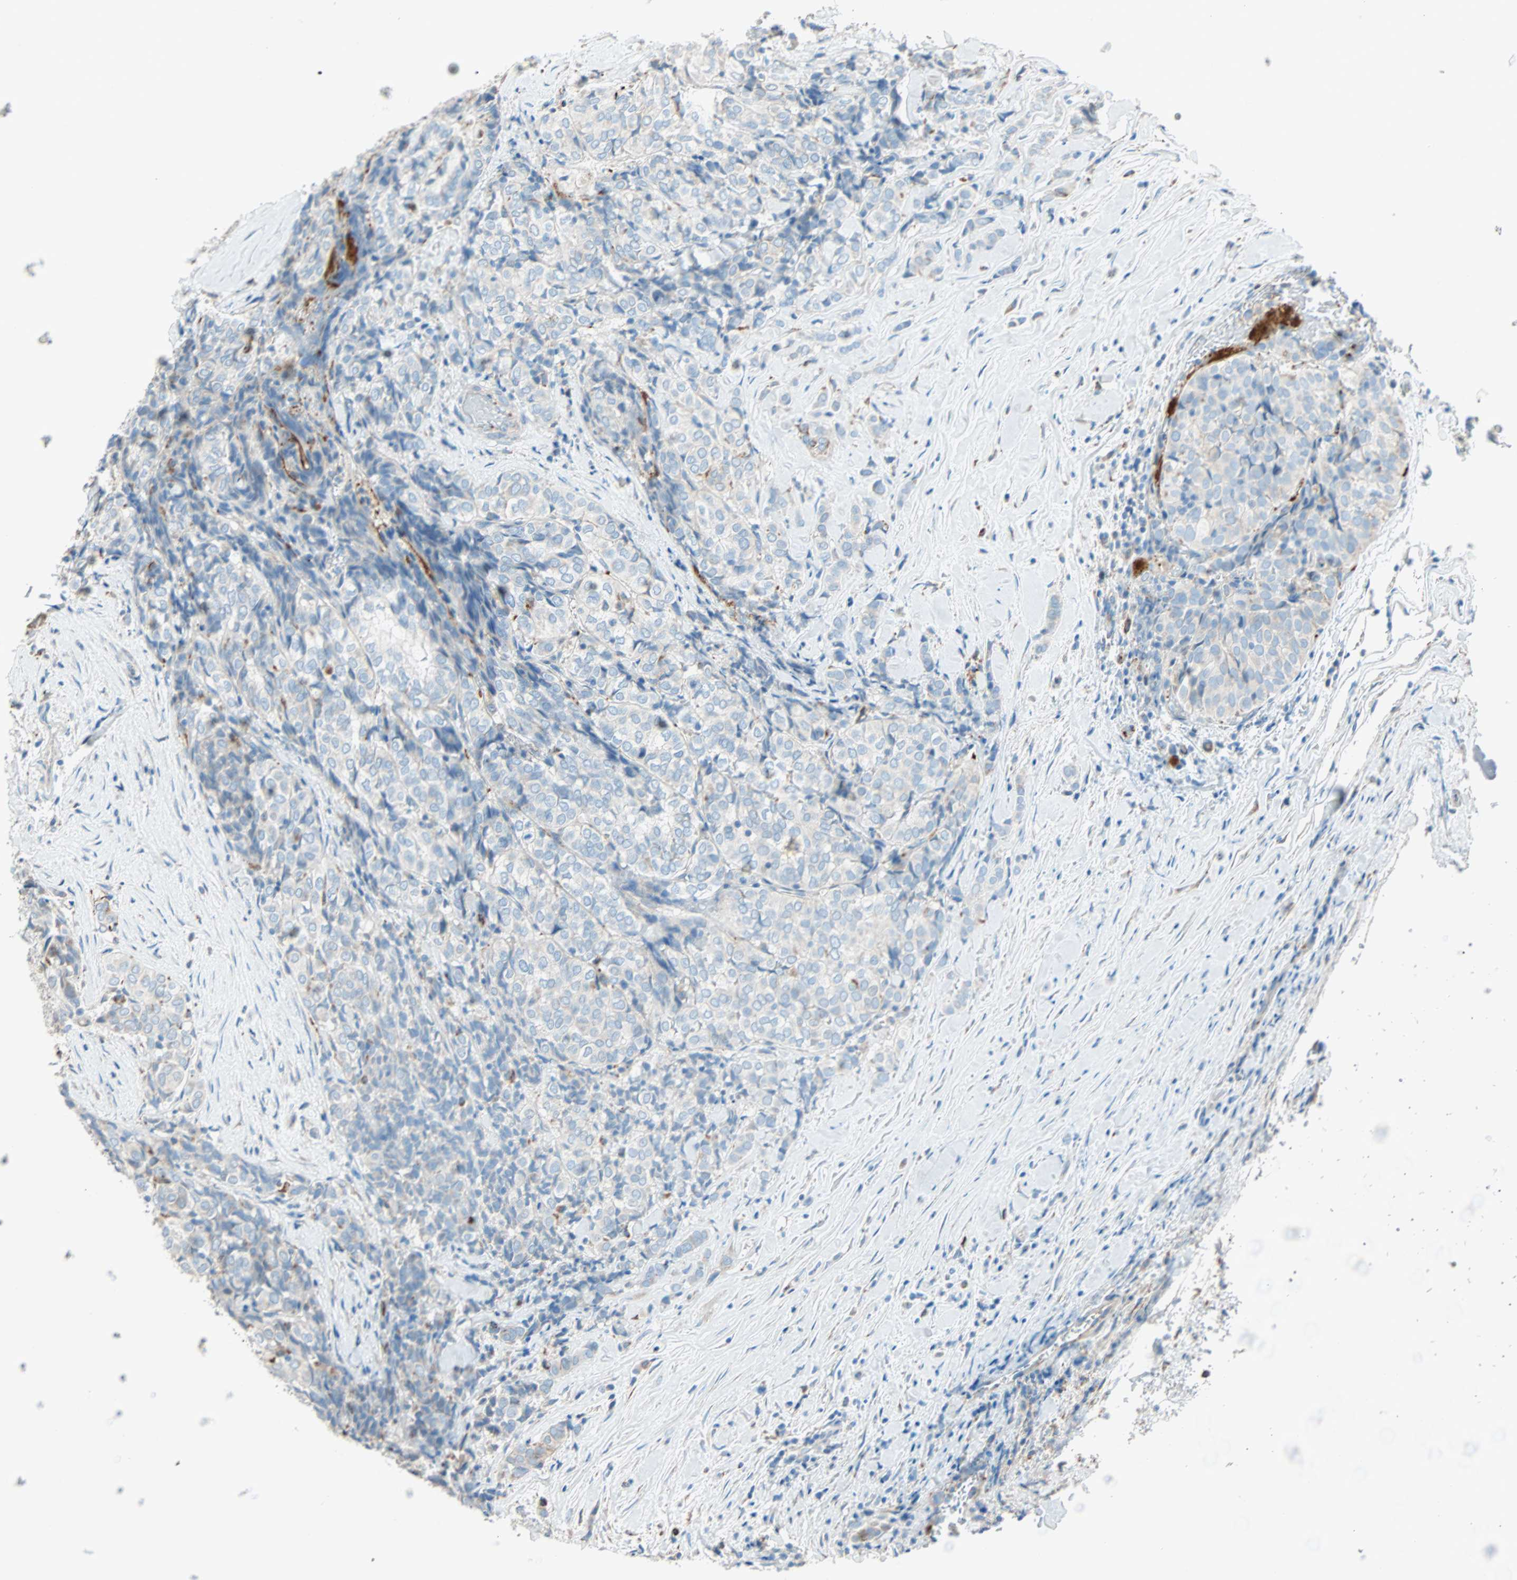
{"staining": {"intensity": "weak", "quantity": ">75%", "location": "cytoplasmic/membranous"}, "tissue": "thyroid cancer", "cell_type": "Tumor cells", "image_type": "cancer", "snomed": [{"axis": "morphology", "description": "Normal tissue, NOS"}, {"axis": "morphology", "description": "Papillary adenocarcinoma, NOS"}, {"axis": "topography", "description": "Thyroid gland"}], "caption": "Immunohistochemical staining of human papillary adenocarcinoma (thyroid) shows low levels of weak cytoplasmic/membranous protein staining in approximately >75% of tumor cells. (DAB (3,3'-diaminobenzidine) IHC with brightfield microscopy, high magnification).", "gene": "LY6G6F", "patient": {"sex": "female", "age": 30}}